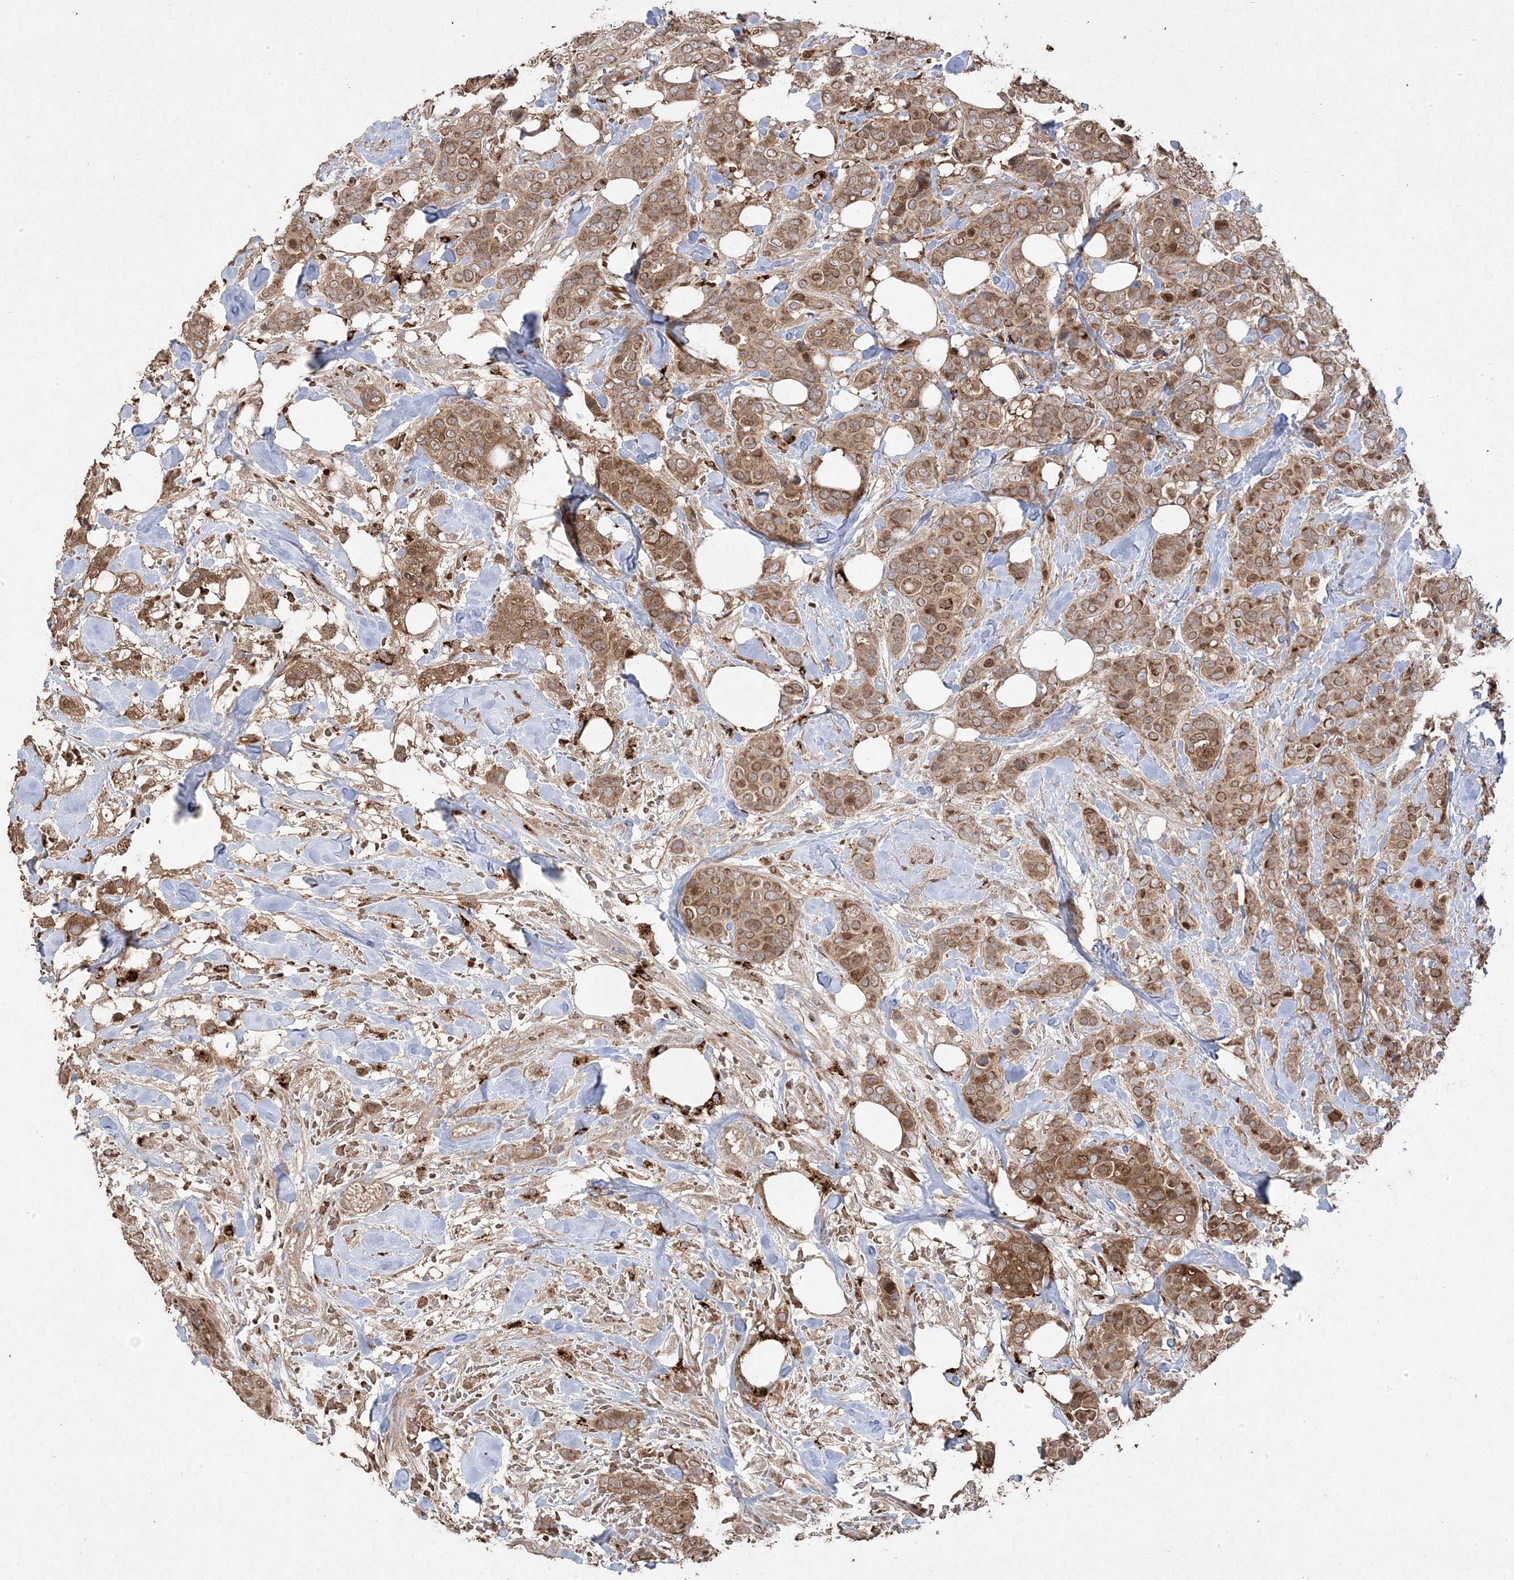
{"staining": {"intensity": "moderate", "quantity": ">75%", "location": "cytoplasmic/membranous"}, "tissue": "breast cancer", "cell_type": "Tumor cells", "image_type": "cancer", "snomed": [{"axis": "morphology", "description": "Lobular carcinoma"}, {"axis": "topography", "description": "Breast"}], "caption": "IHC histopathology image of neoplastic tissue: human breast cancer stained using immunohistochemistry (IHC) displays medium levels of moderate protein expression localized specifically in the cytoplasmic/membranous of tumor cells, appearing as a cytoplasmic/membranous brown color.", "gene": "PPOX", "patient": {"sex": "female", "age": 51}}